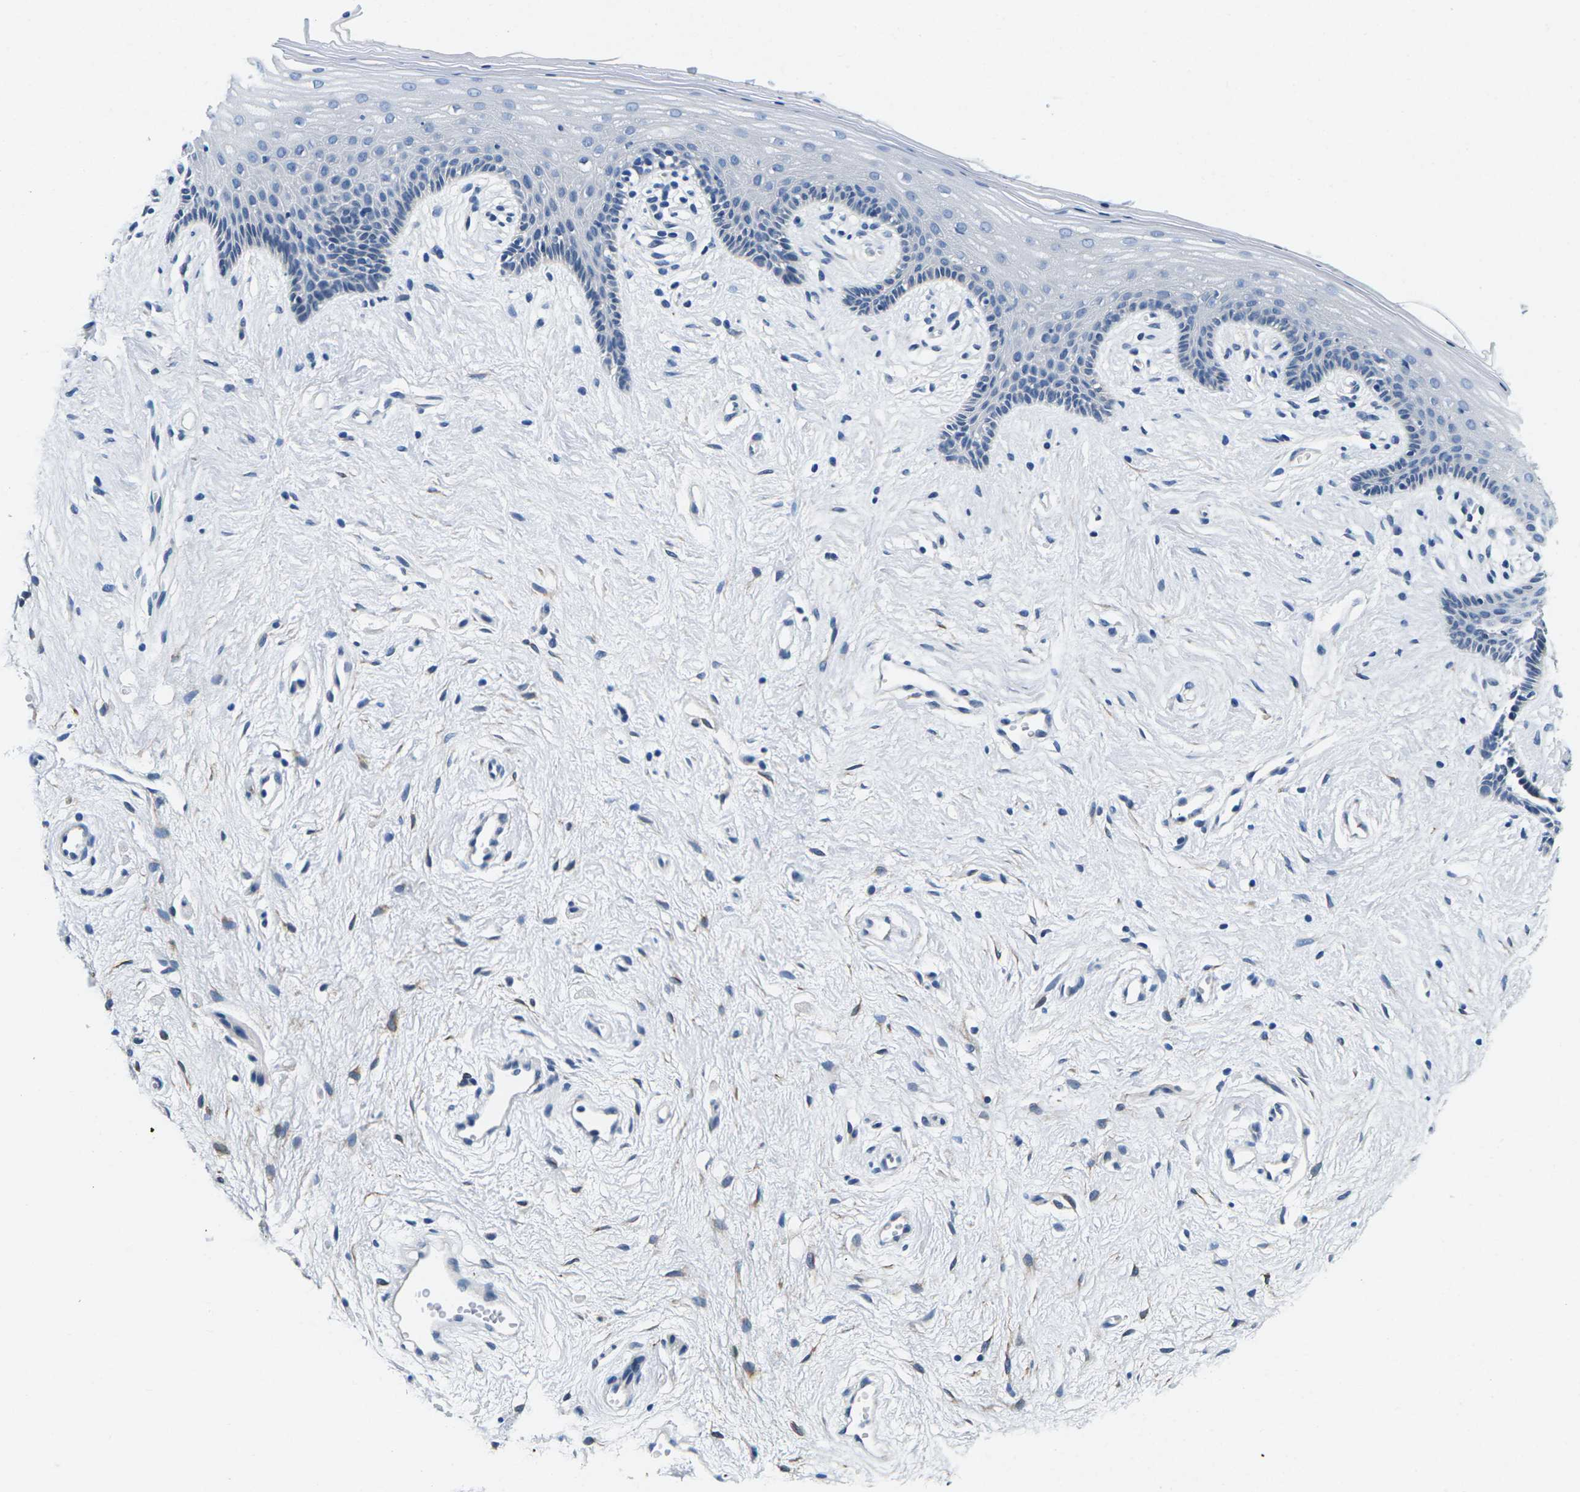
{"staining": {"intensity": "negative", "quantity": "none", "location": "none"}, "tissue": "vagina", "cell_type": "Squamous epithelial cells", "image_type": "normal", "snomed": [{"axis": "morphology", "description": "Normal tissue, NOS"}, {"axis": "topography", "description": "Vagina"}], "caption": "Squamous epithelial cells are negative for brown protein staining in unremarkable vagina. (DAB (3,3'-diaminobenzidine) IHC visualized using brightfield microscopy, high magnification).", "gene": "TSPAN2", "patient": {"sex": "female", "age": 44}}